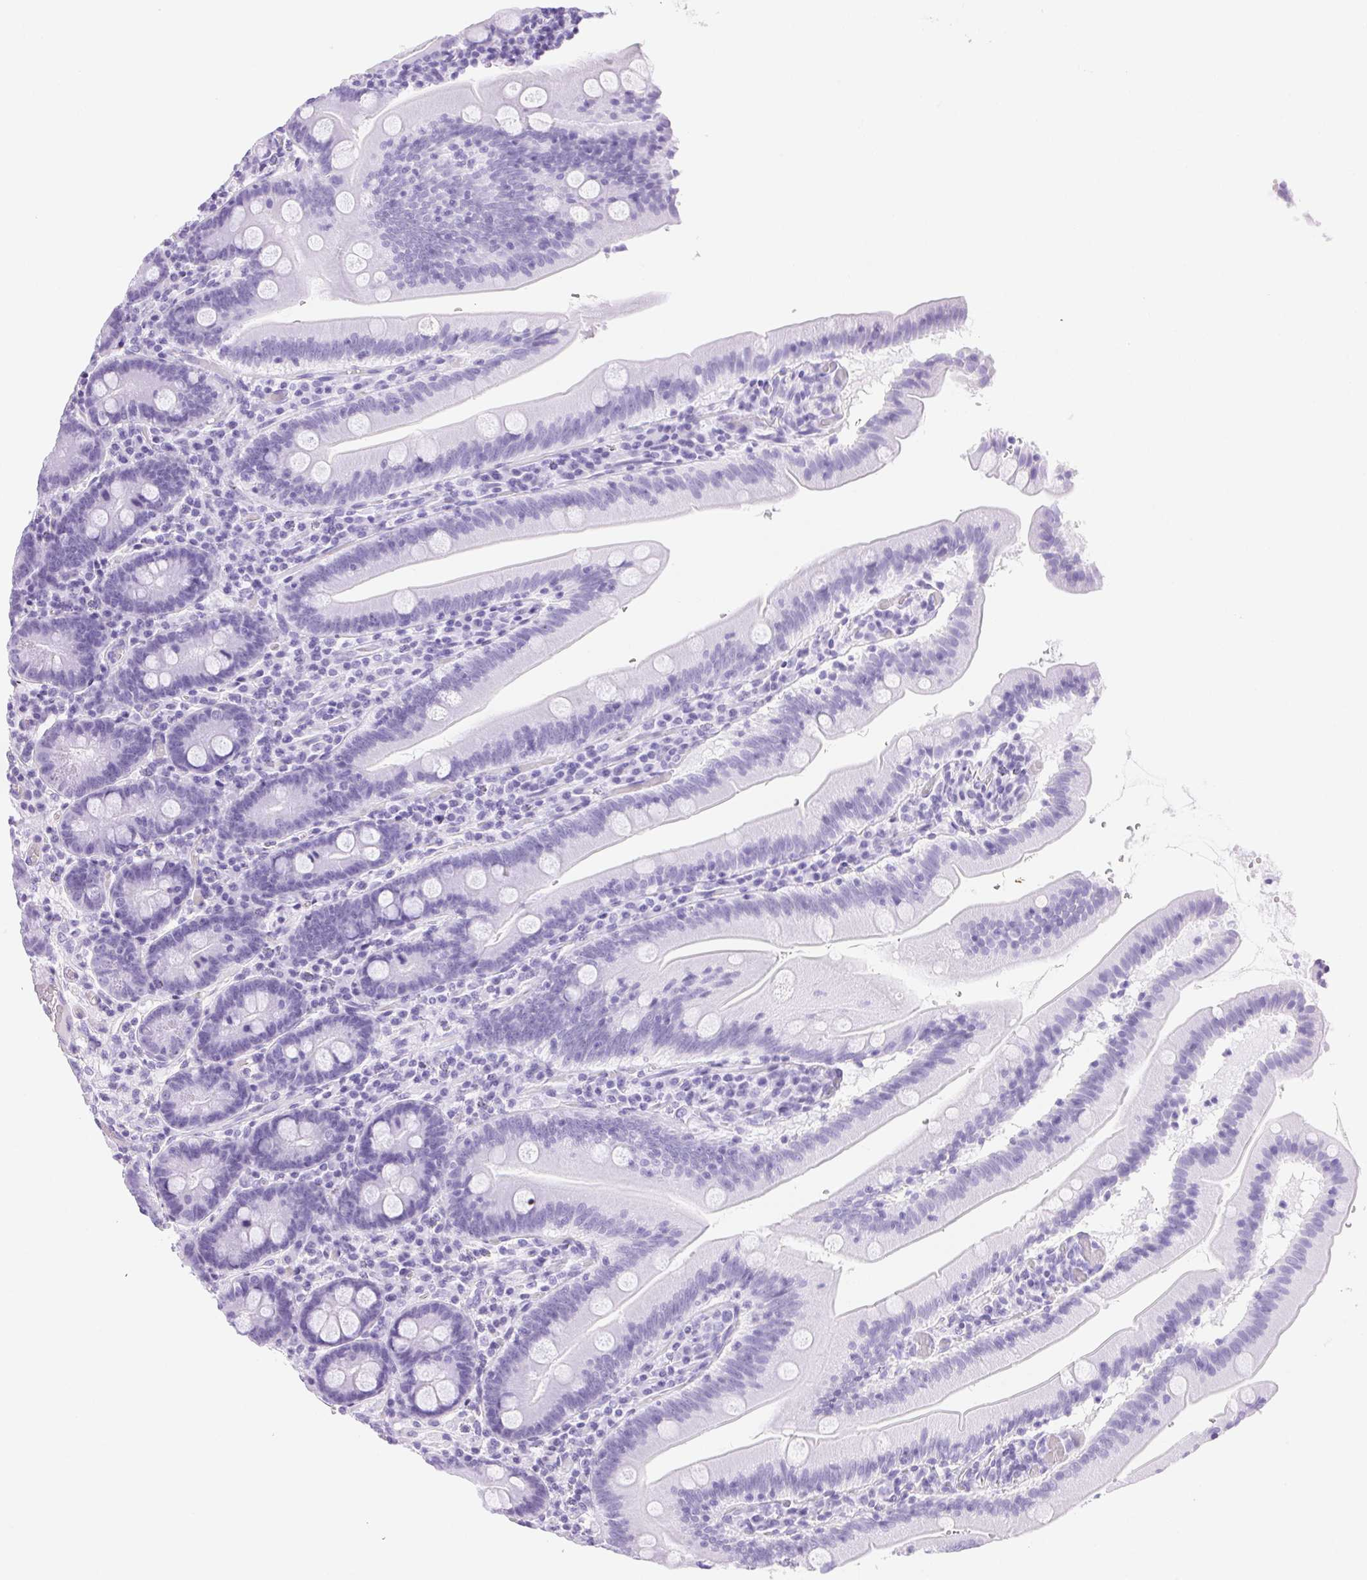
{"staining": {"intensity": "negative", "quantity": "none", "location": "none"}, "tissue": "small intestine", "cell_type": "Glandular cells", "image_type": "normal", "snomed": [{"axis": "morphology", "description": "Normal tissue, NOS"}, {"axis": "topography", "description": "Small intestine"}], "caption": "This is an IHC histopathology image of normal human small intestine. There is no staining in glandular cells.", "gene": "FGA", "patient": {"sex": "male", "age": 37}}